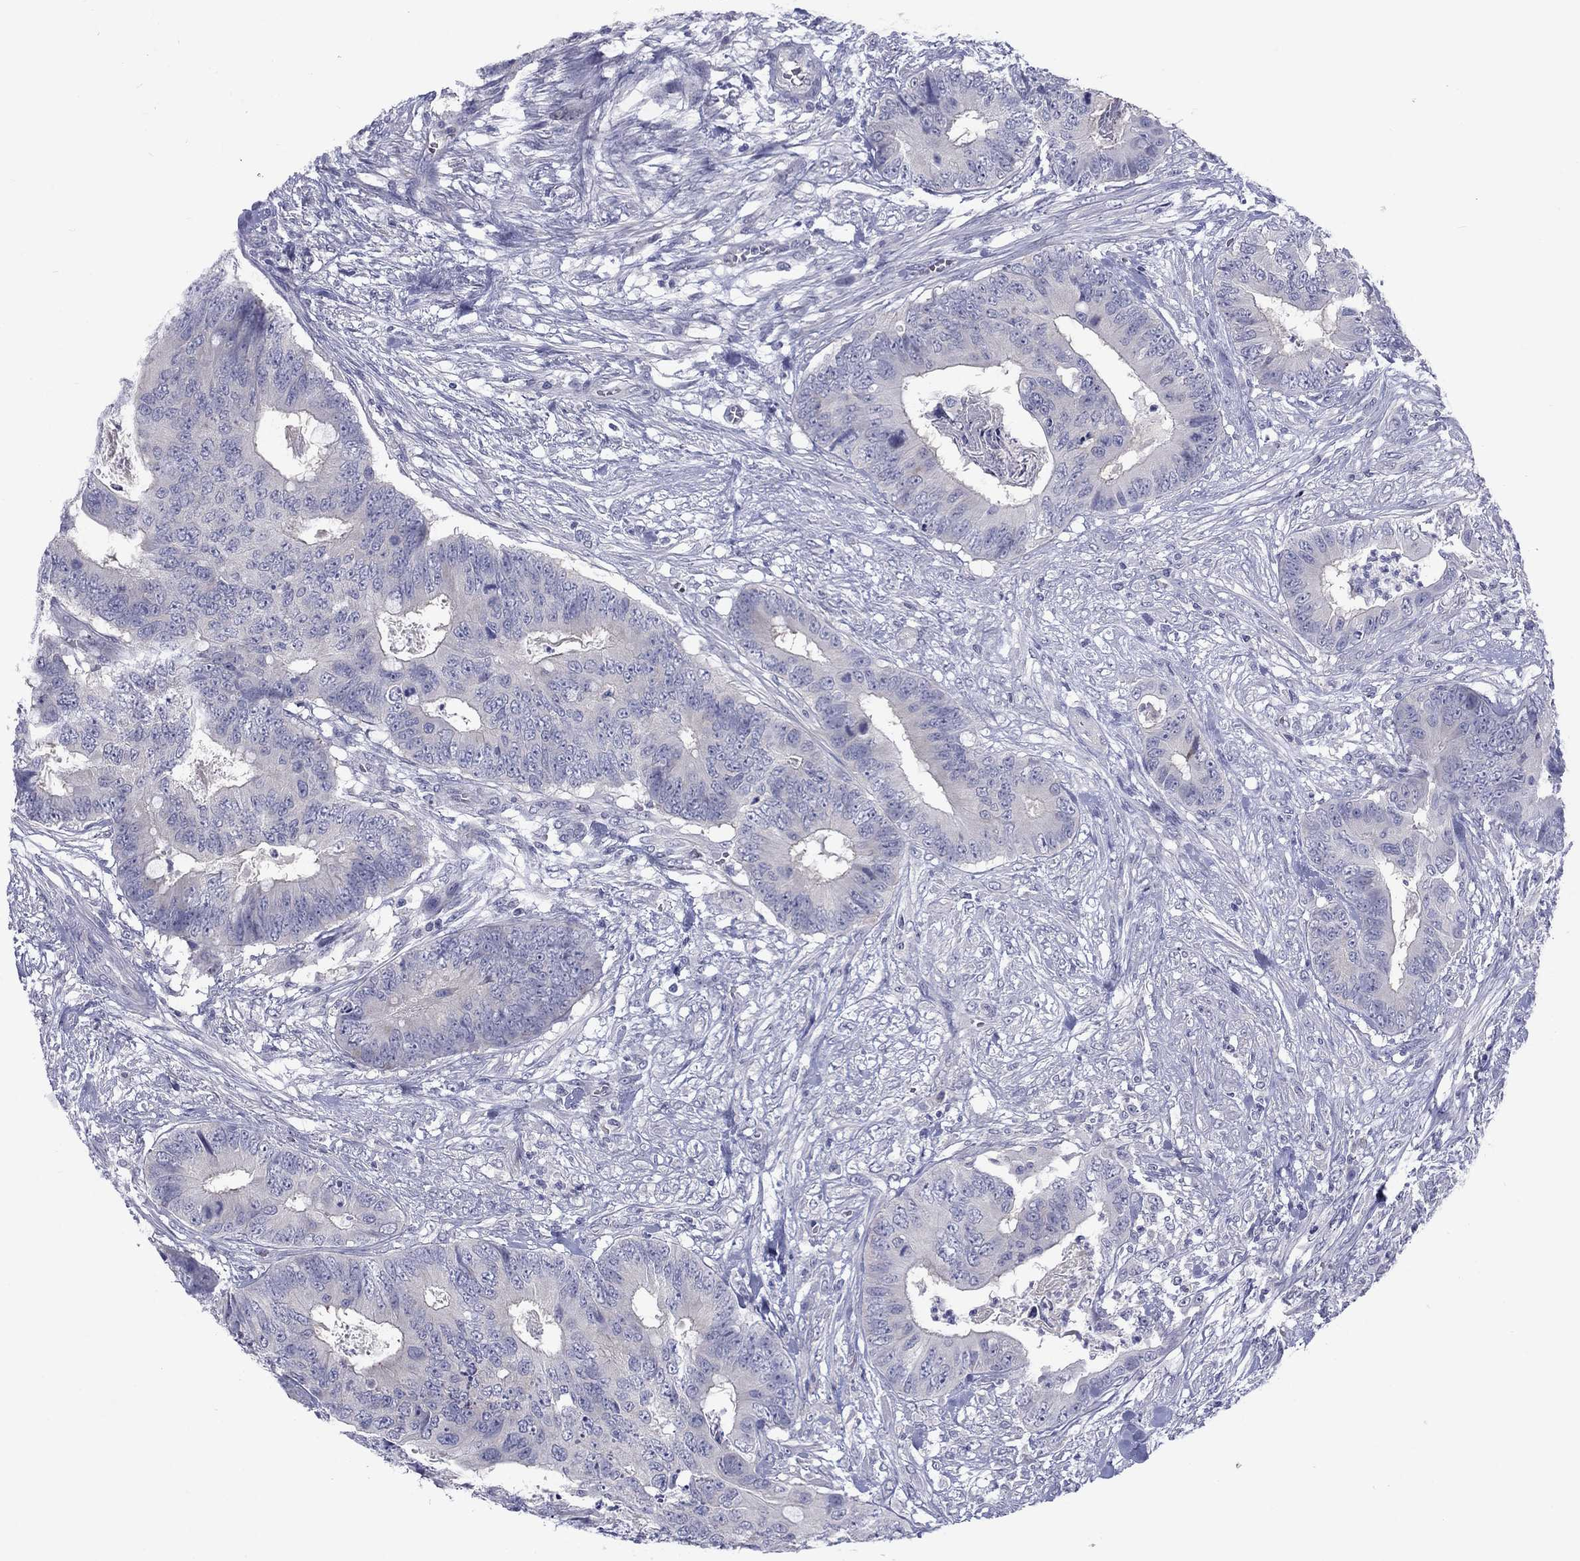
{"staining": {"intensity": "negative", "quantity": "none", "location": "none"}, "tissue": "colorectal cancer", "cell_type": "Tumor cells", "image_type": "cancer", "snomed": [{"axis": "morphology", "description": "Adenocarcinoma, NOS"}, {"axis": "topography", "description": "Colon"}], "caption": "This is an immunohistochemistry (IHC) micrograph of human colorectal cancer. There is no expression in tumor cells.", "gene": "CACNA1A", "patient": {"sex": "male", "age": 84}}